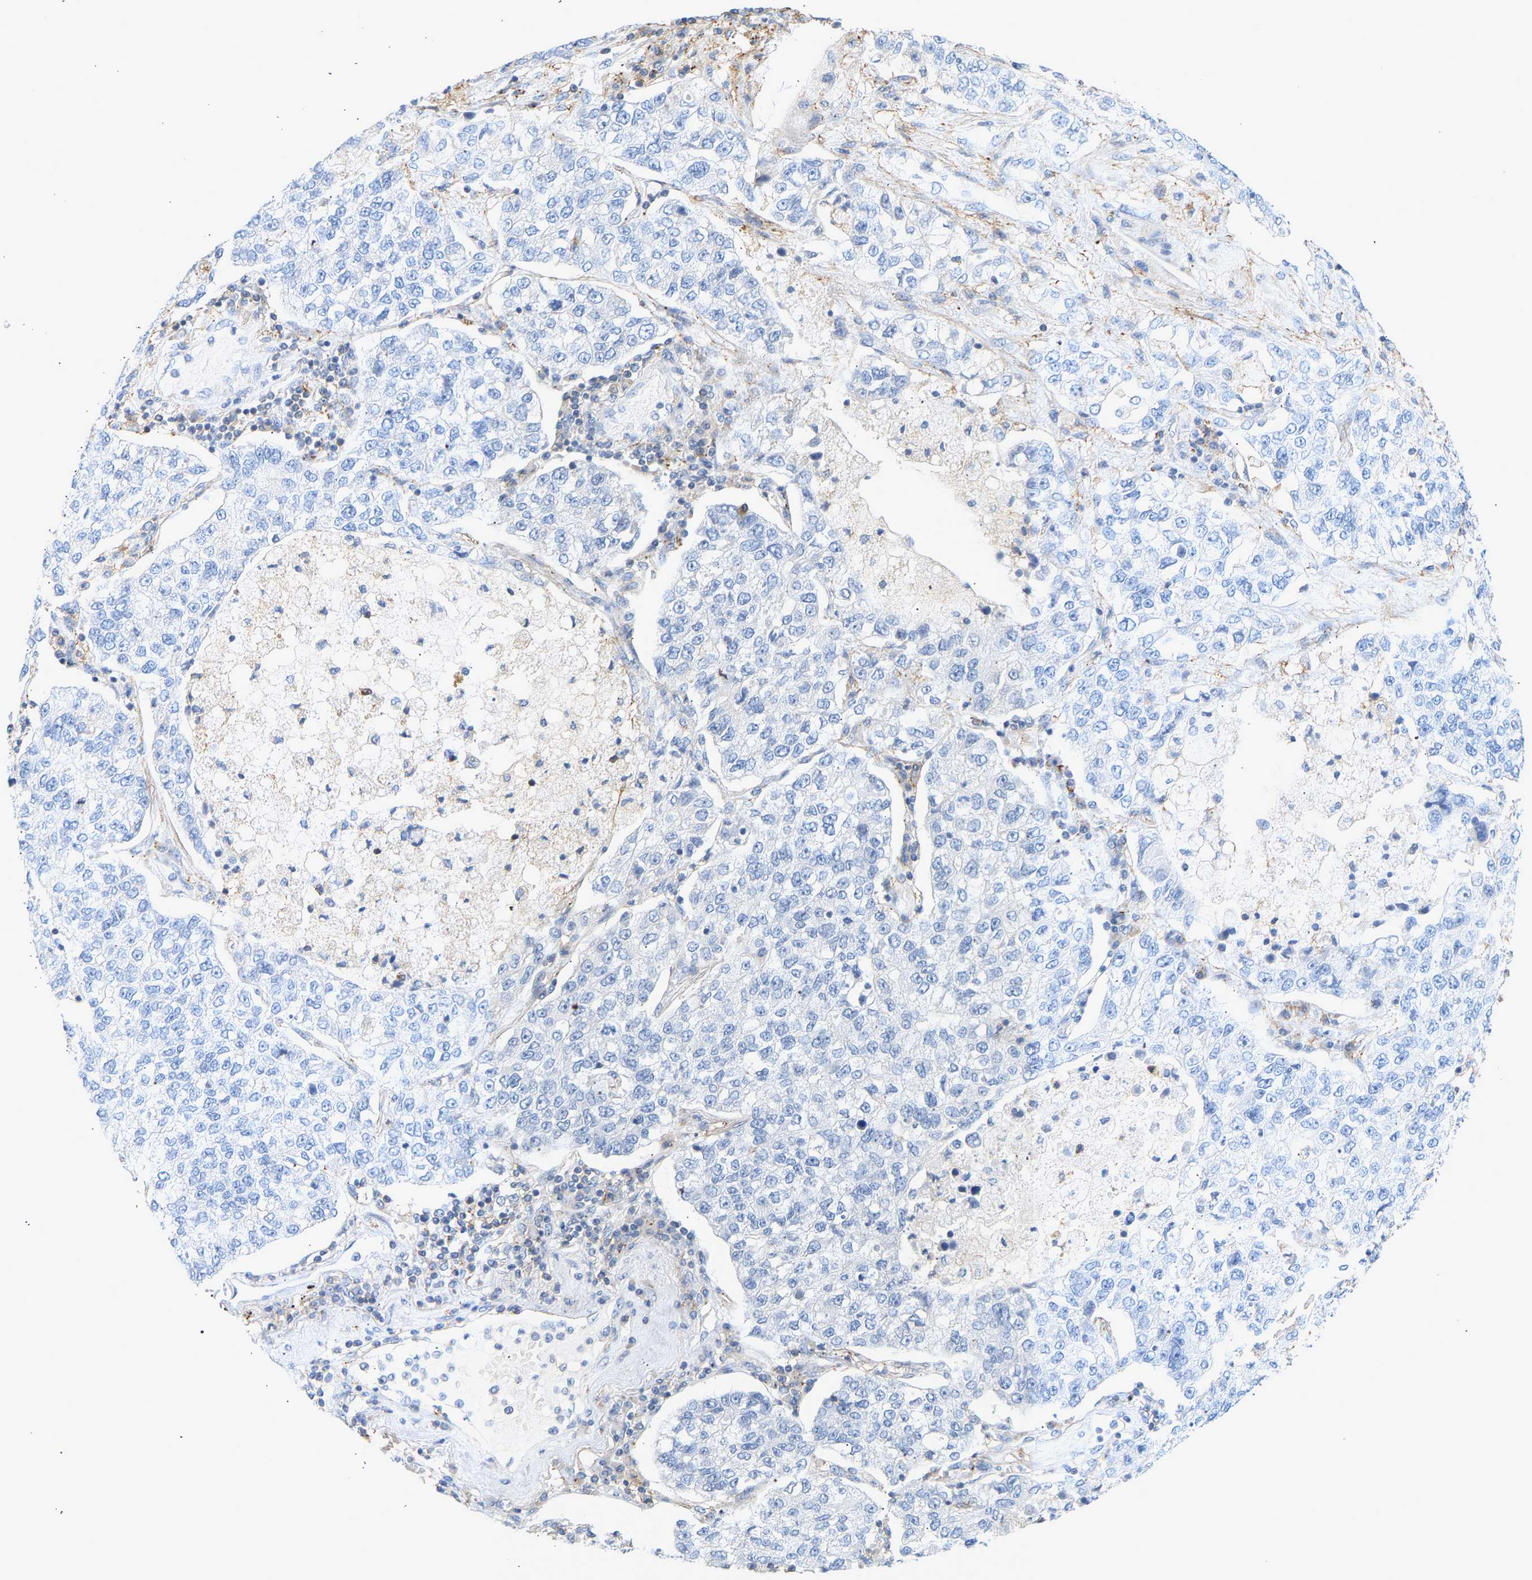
{"staining": {"intensity": "negative", "quantity": "none", "location": "none"}, "tissue": "lung cancer", "cell_type": "Tumor cells", "image_type": "cancer", "snomed": [{"axis": "morphology", "description": "Adenocarcinoma, NOS"}, {"axis": "topography", "description": "Lung"}], "caption": "Lung cancer stained for a protein using immunohistochemistry reveals no positivity tumor cells.", "gene": "BVES", "patient": {"sex": "male", "age": 49}}